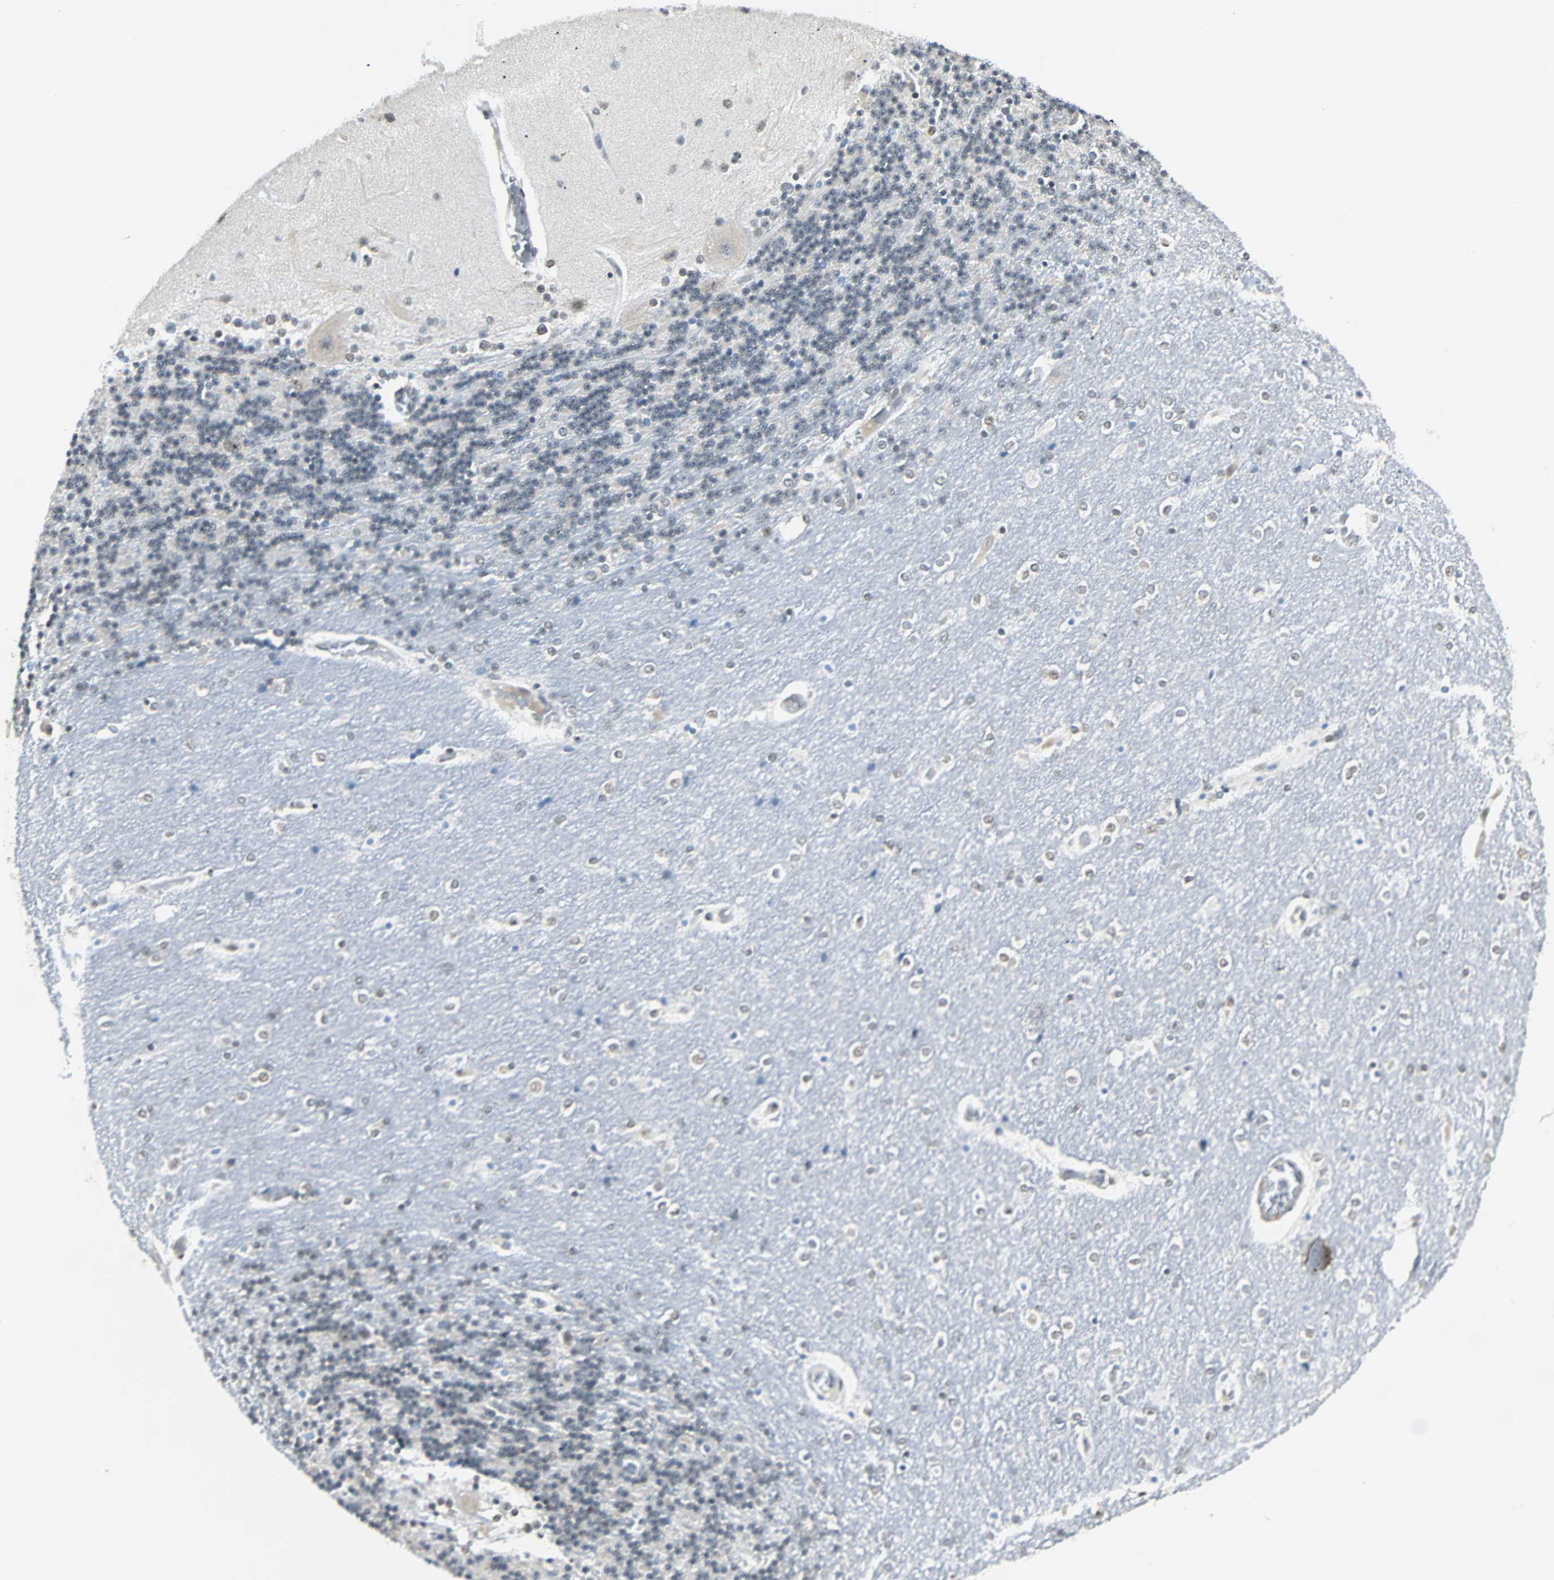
{"staining": {"intensity": "weak", "quantity": "<25%", "location": "nuclear"}, "tissue": "cerebellum", "cell_type": "Cells in granular layer", "image_type": "normal", "snomed": [{"axis": "morphology", "description": "Normal tissue, NOS"}, {"axis": "topography", "description": "Cerebellum"}], "caption": "Immunohistochemistry (IHC) image of normal cerebellum: cerebellum stained with DAB shows no significant protein staining in cells in granular layer. (DAB (3,3'-diaminobenzidine) immunohistochemistry (IHC) with hematoxylin counter stain).", "gene": "NELFE", "patient": {"sex": "female", "age": 54}}